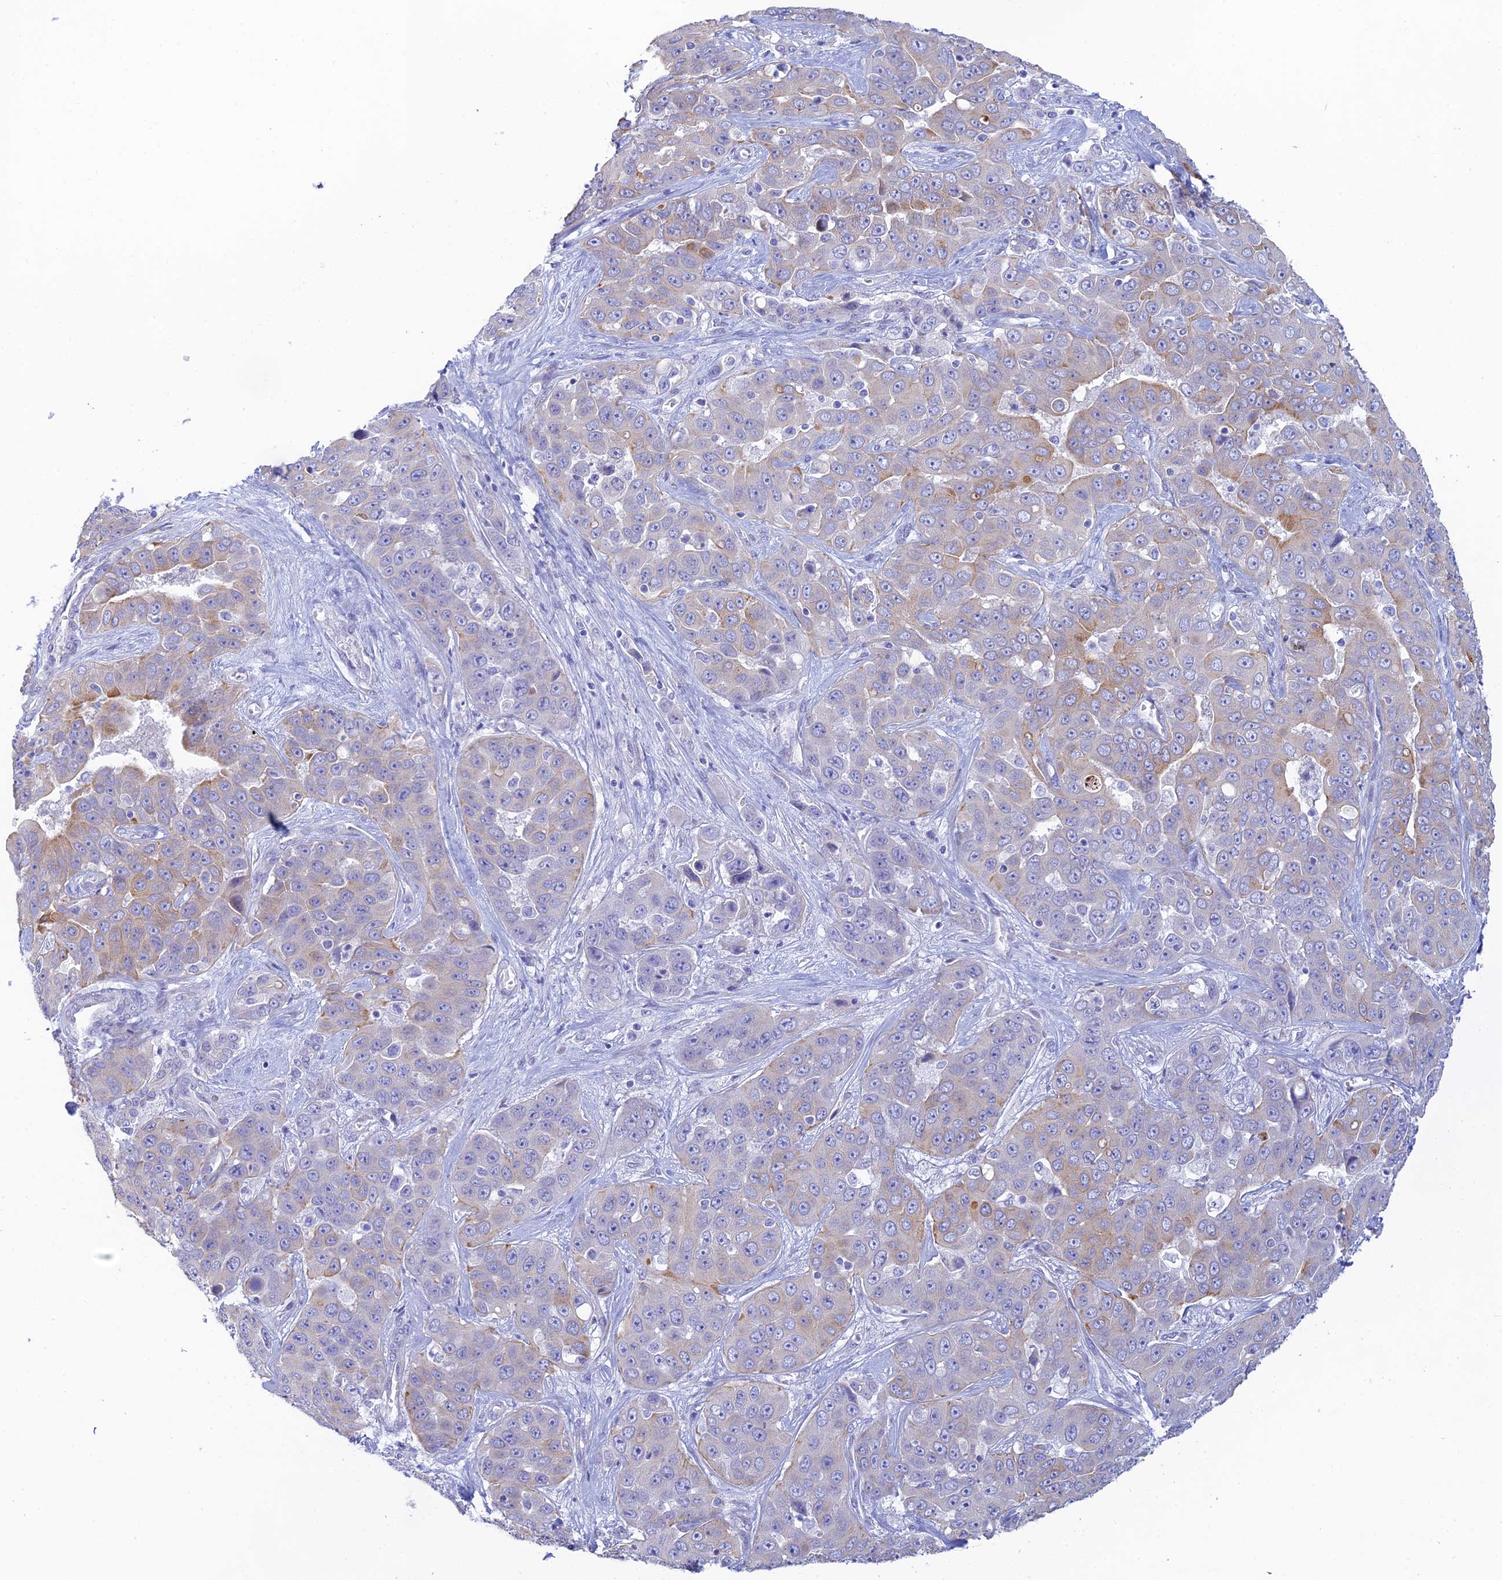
{"staining": {"intensity": "moderate", "quantity": "<25%", "location": "cytoplasmic/membranous"}, "tissue": "liver cancer", "cell_type": "Tumor cells", "image_type": "cancer", "snomed": [{"axis": "morphology", "description": "Cholangiocarcinoma"}, {"axis": "topography", "description": "Liver"}], "caption": "Liver cancer (cholangiocarcinoma) stained for a protein (brown) shows moderate cytoplasmic/membranous positive staining in about <25% of tumor cells.", "gene": "CEP152", "patient": {"sex": "female", "age": 52}}